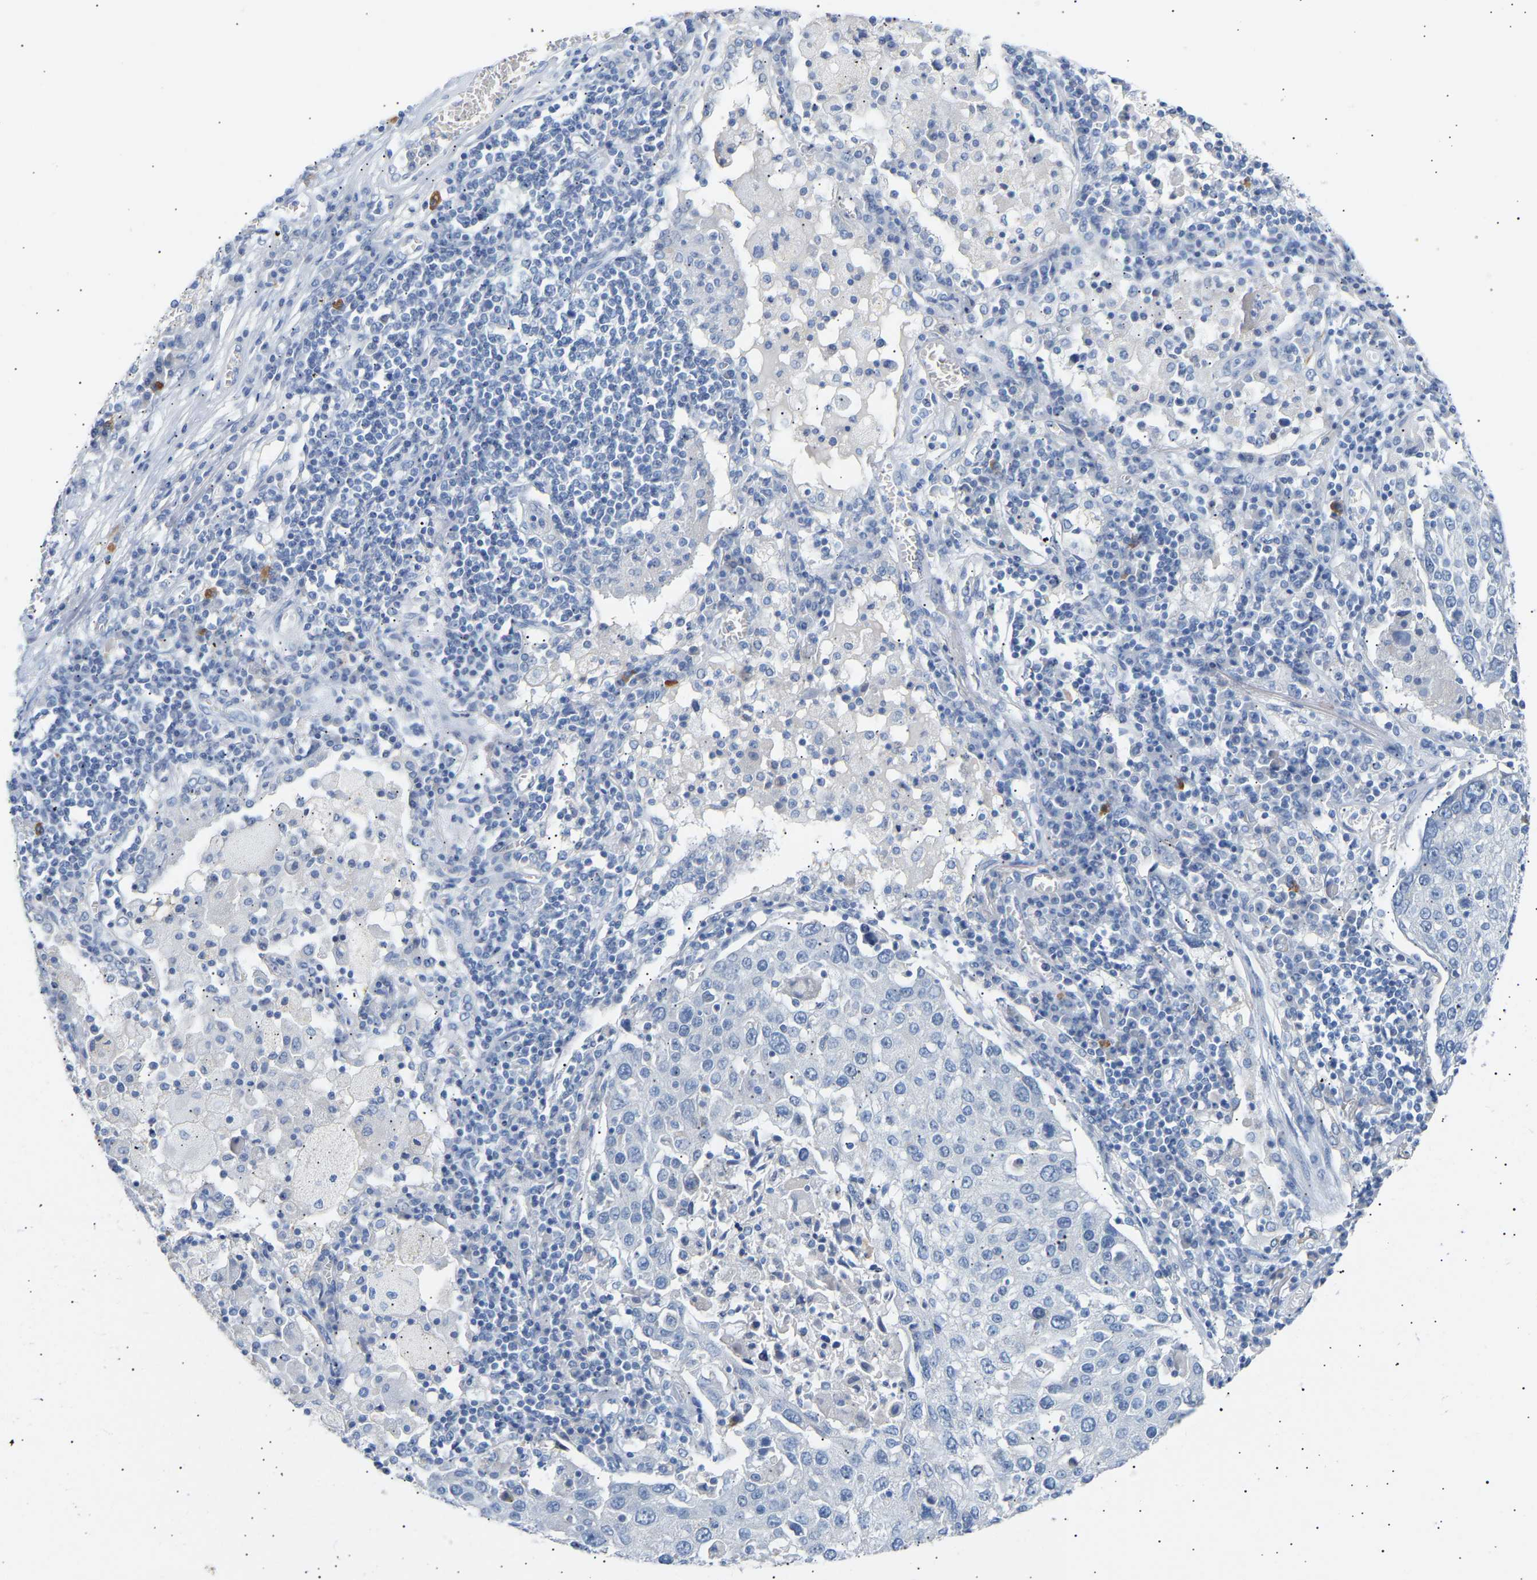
{"staining": {"intensity": "negative", "quantity": "none", "location": "none"}, "tissue": "lung cancer", "cell_type": "Tumor cells", "image_type": "cancer", "snomed": [{"axis": "morphology", "description": "Squamous cell carcinoma, NOS"}, {"axis": "topography", "description": "Lung"}], "caption": "The photomicrograph shows no staining of tumor cells in lung cancer (squamous cell carcinoma).", "gene": "PEX1", "patient": {"sex": "male", "age": 65}}